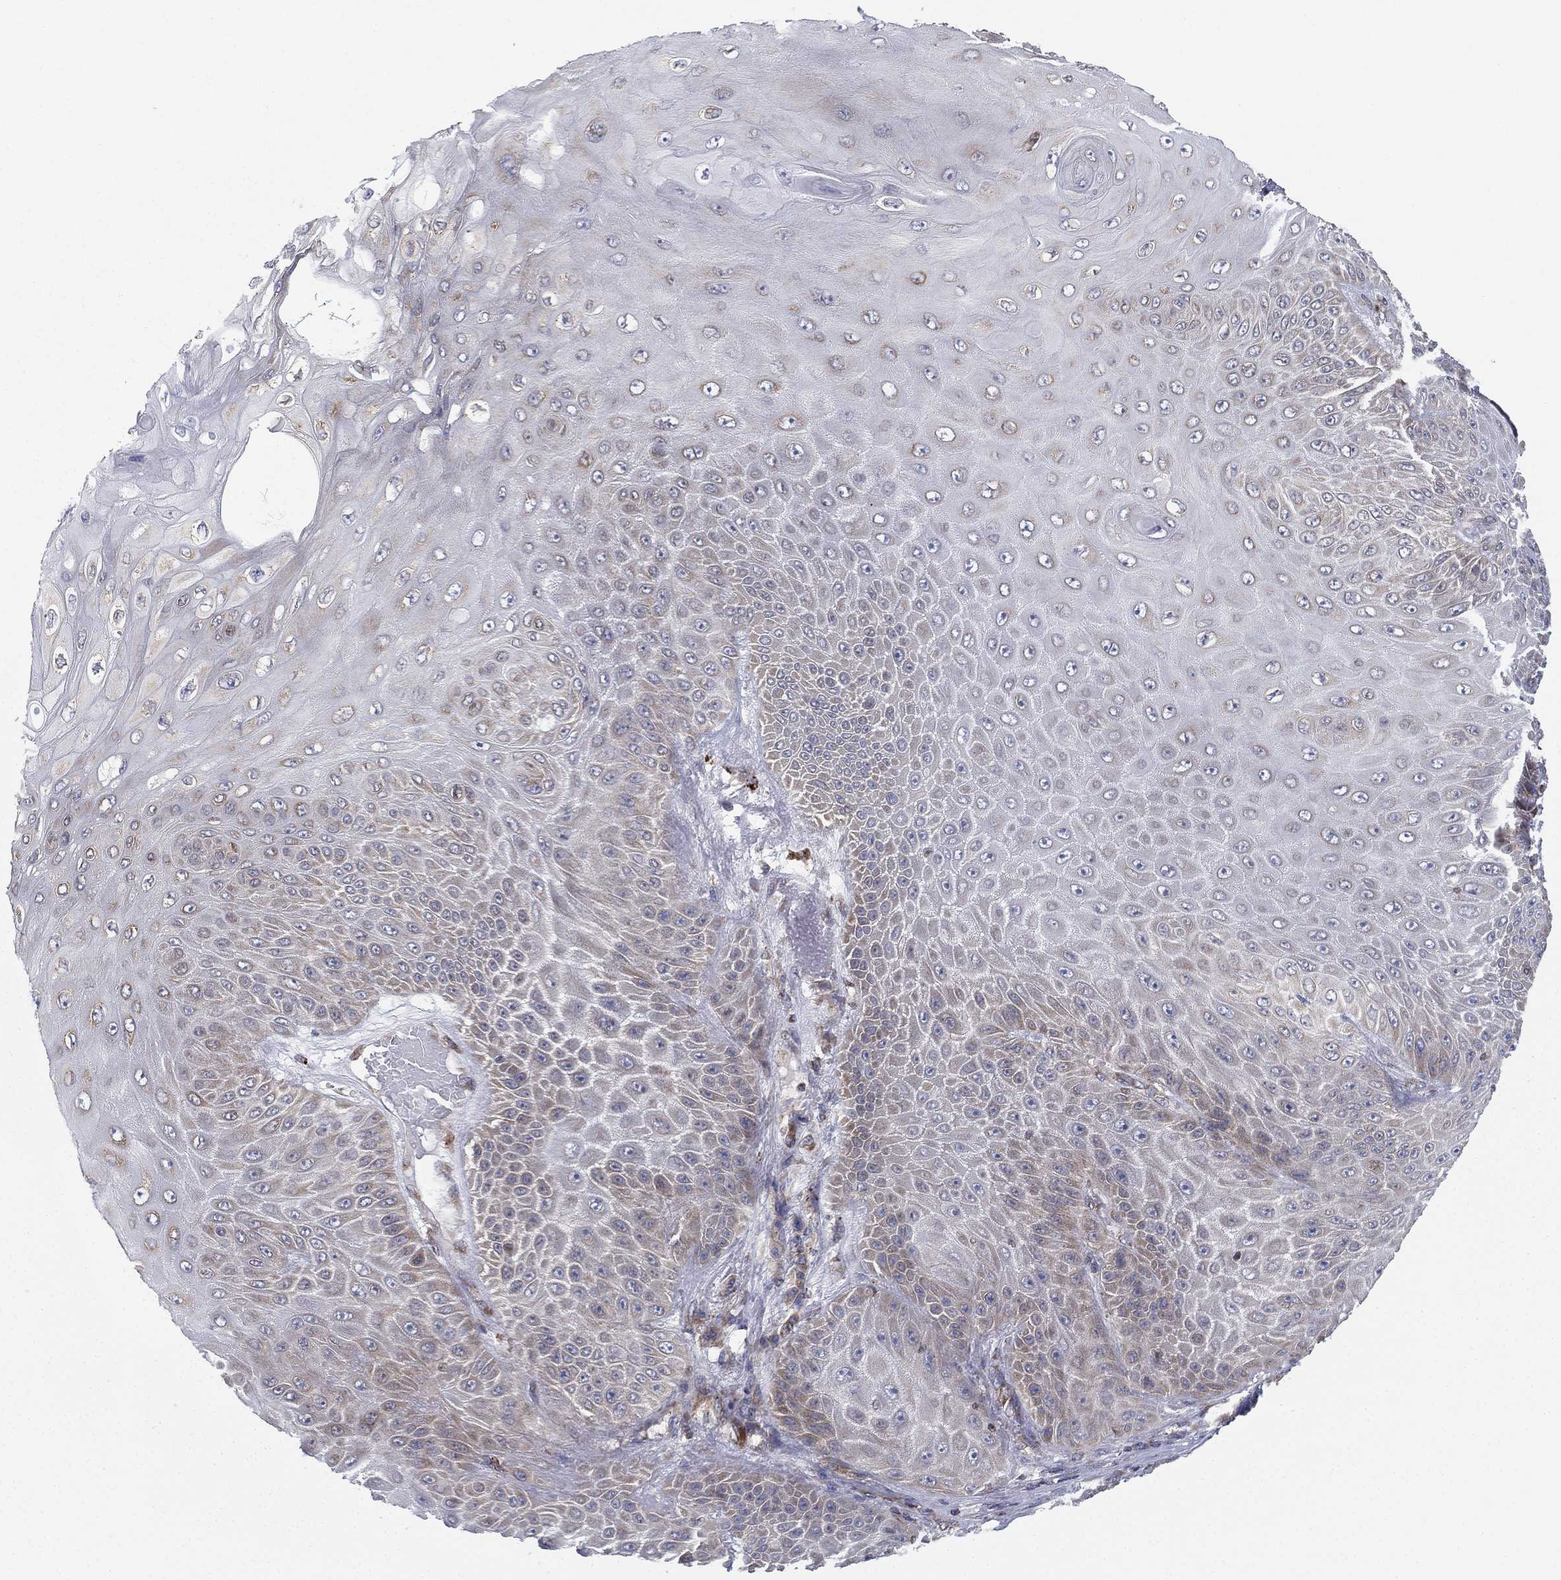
{"staining": {"intensity": "weak", "quantity": "<25%", "location": "cytoplasmic/membranous"}, "tissue": "skin cancer", "cell_type": "Tumor cells", "image_type": "cancer", "snomed": [{"axis": "morphology", "description": "Squamous cell carcinoma, NOS"}, {"axis": "topography", "description": "Skin"}], "caption": "Tumor cells show no significant protein positivity in skin cancer (squamous cell carcinoma). (DAB (3,3'-diaminobenzidine) immunohistochemistry (IHC) visualized using brightfield microscopy, high magnification).", "gene": "CYB5B", "patient": {"sex": "male", "age": 62}}